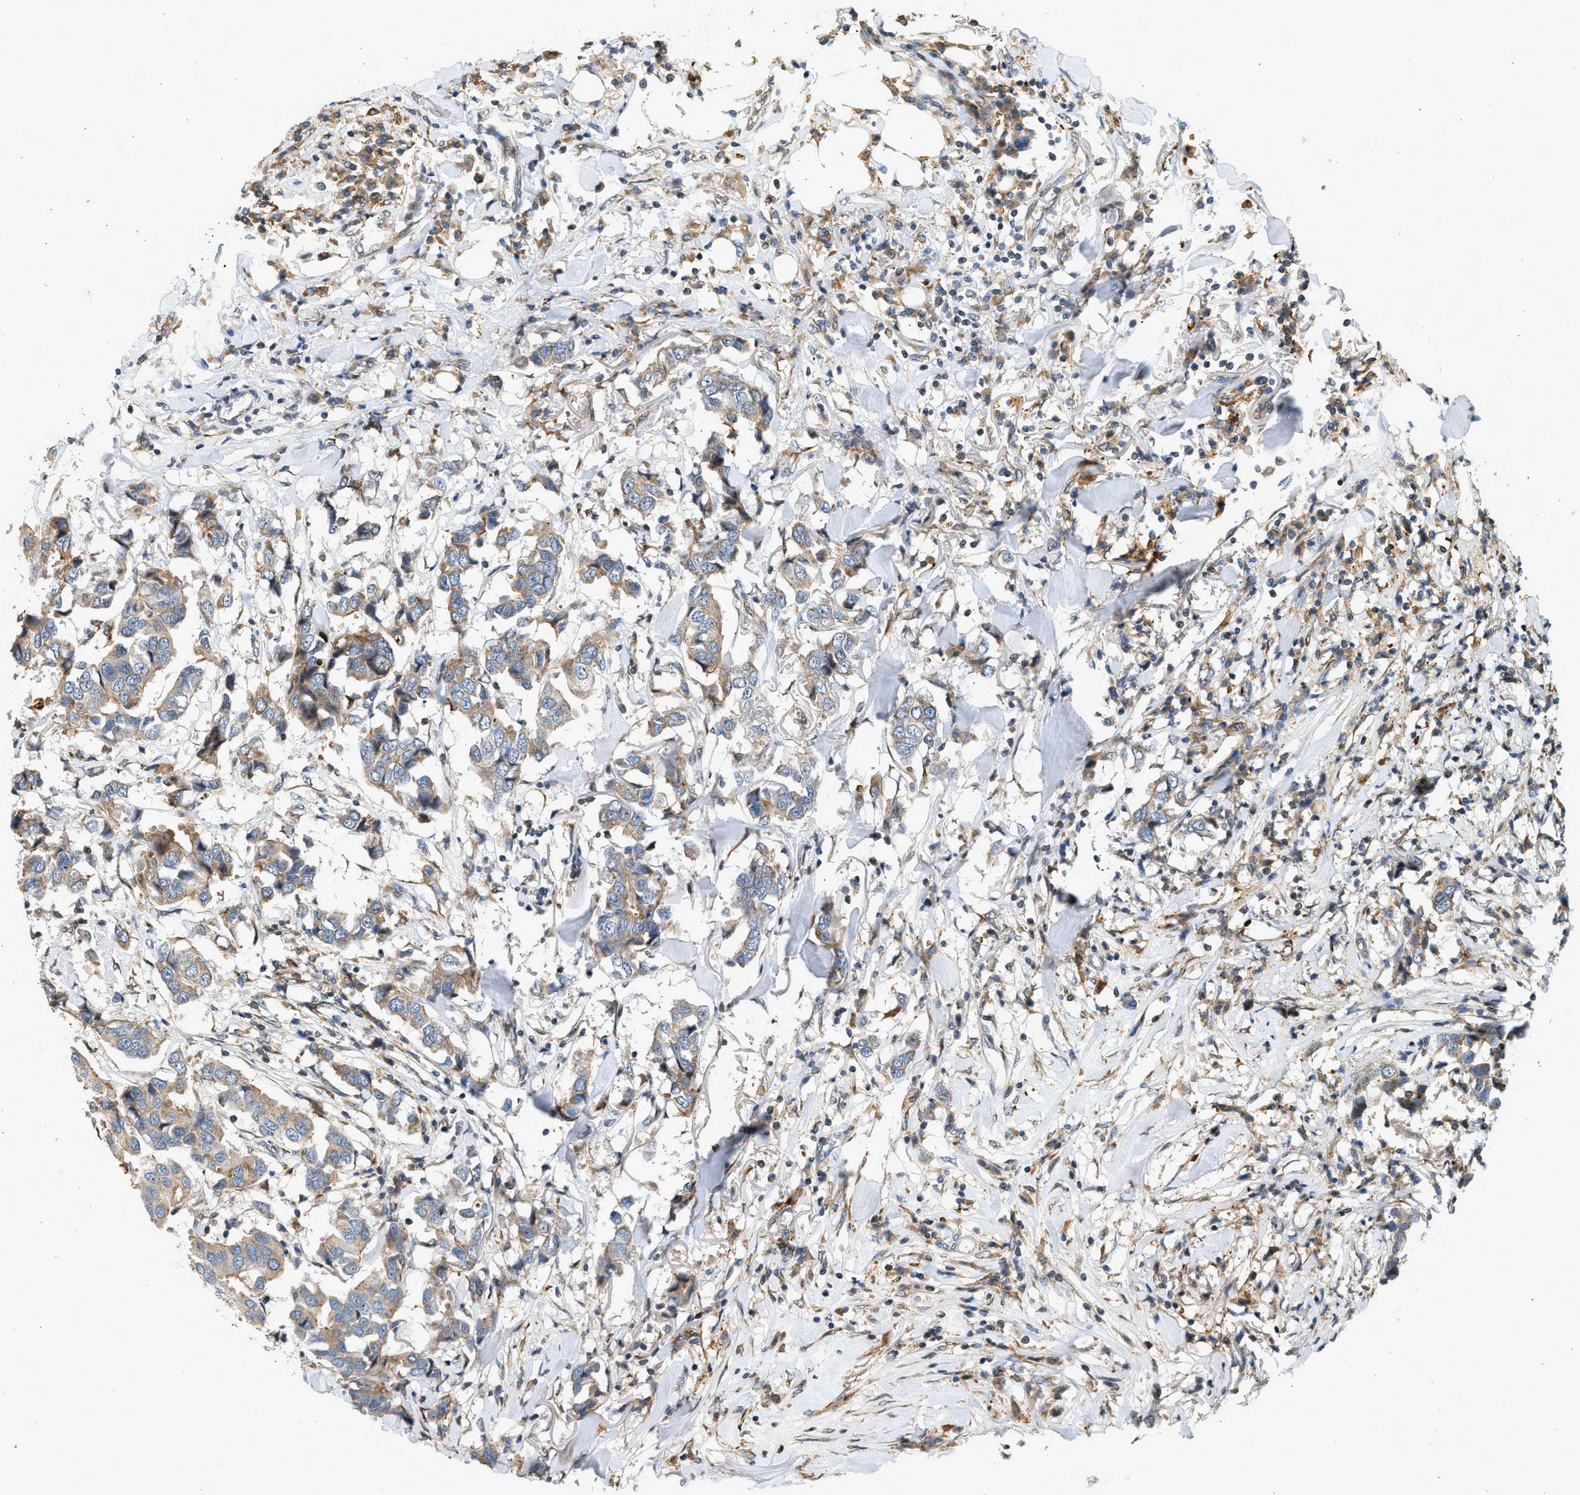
{"staining": {"intensity": "weak", "quantity": "25%-75%", "location": "cytoplasmic/membranous"}, "tissue": "breast cancer", "cell_type": "Tumor cells", "image_type": "cancer", "snomed": [{"axis": "morphology", "description": "Duct carcinoma"}, {"axis": "topography", "description": "Breast"}], "caption": "An image showing weak cytoplasmic/membranous positivity in approximately 25%-75% of tumor cells in infiltrating ductal carcinoma (breast), as visualized by brown immunohistochemical staining.", "gene": "NRSN2", "patient": {"sex": "female", "age": 80}}